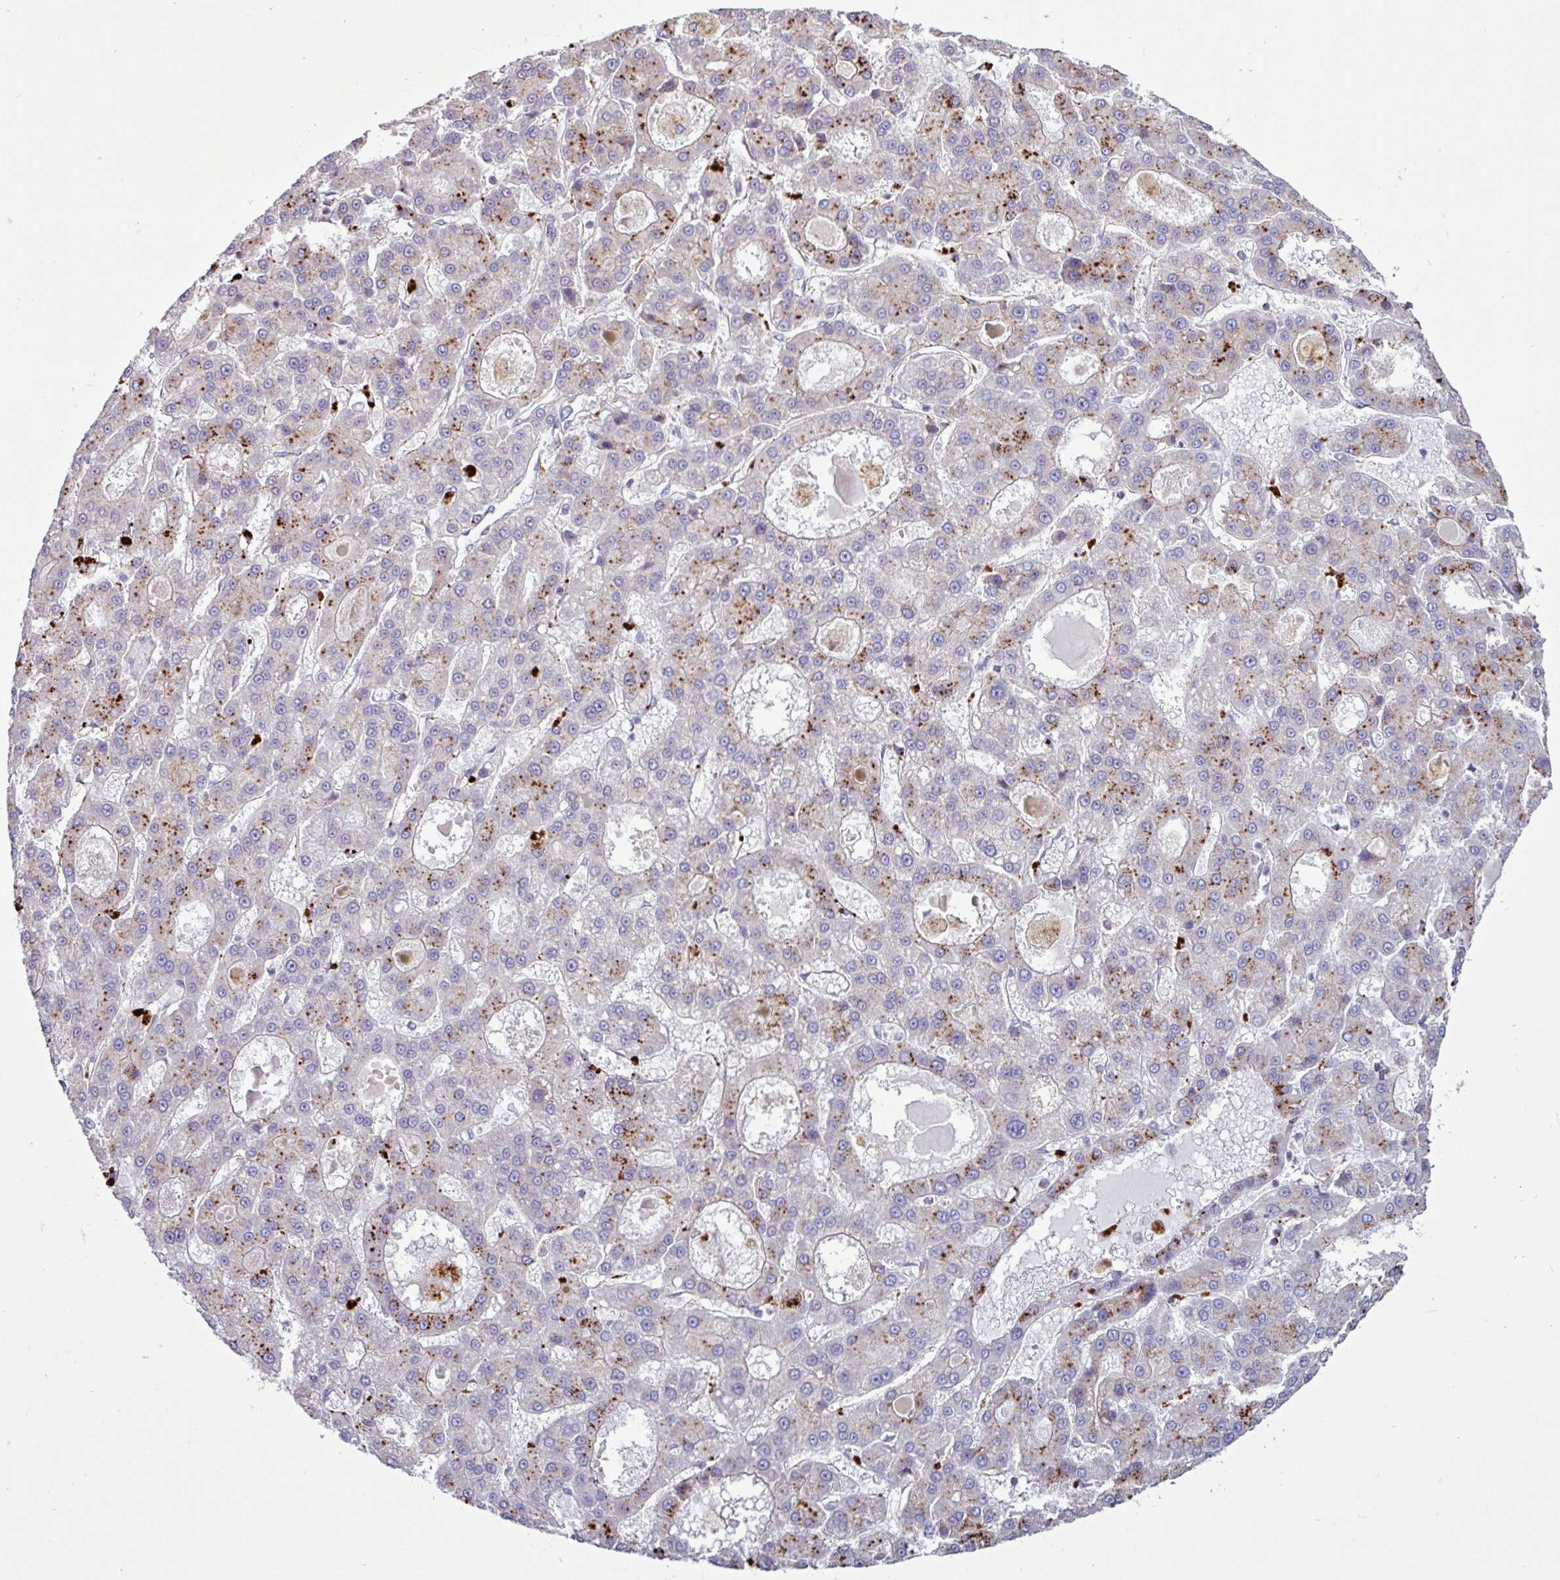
{"staining": {"intensity": "moderate", "quantity": "25%-75%", "location": "cytoplasmic/membranous"}, "tissue": "liver cancer", "cell_type": "Tumor cells", "image_type": "cancer", "snomed": [{"axis": "morphology", "description": "Carcinoma, Hepatocellular, NOS"}, {"axis": "topography", "description": "Liver"}], "caption": "Protein expression analysis of liver hepatocellular carcinoma demonstrates moderate cytoplasmic/membranous expression in about 25%-75% of tumor cells.", "gene": "AMIGO2", "patient": {"sex": "male", "age": 70}}